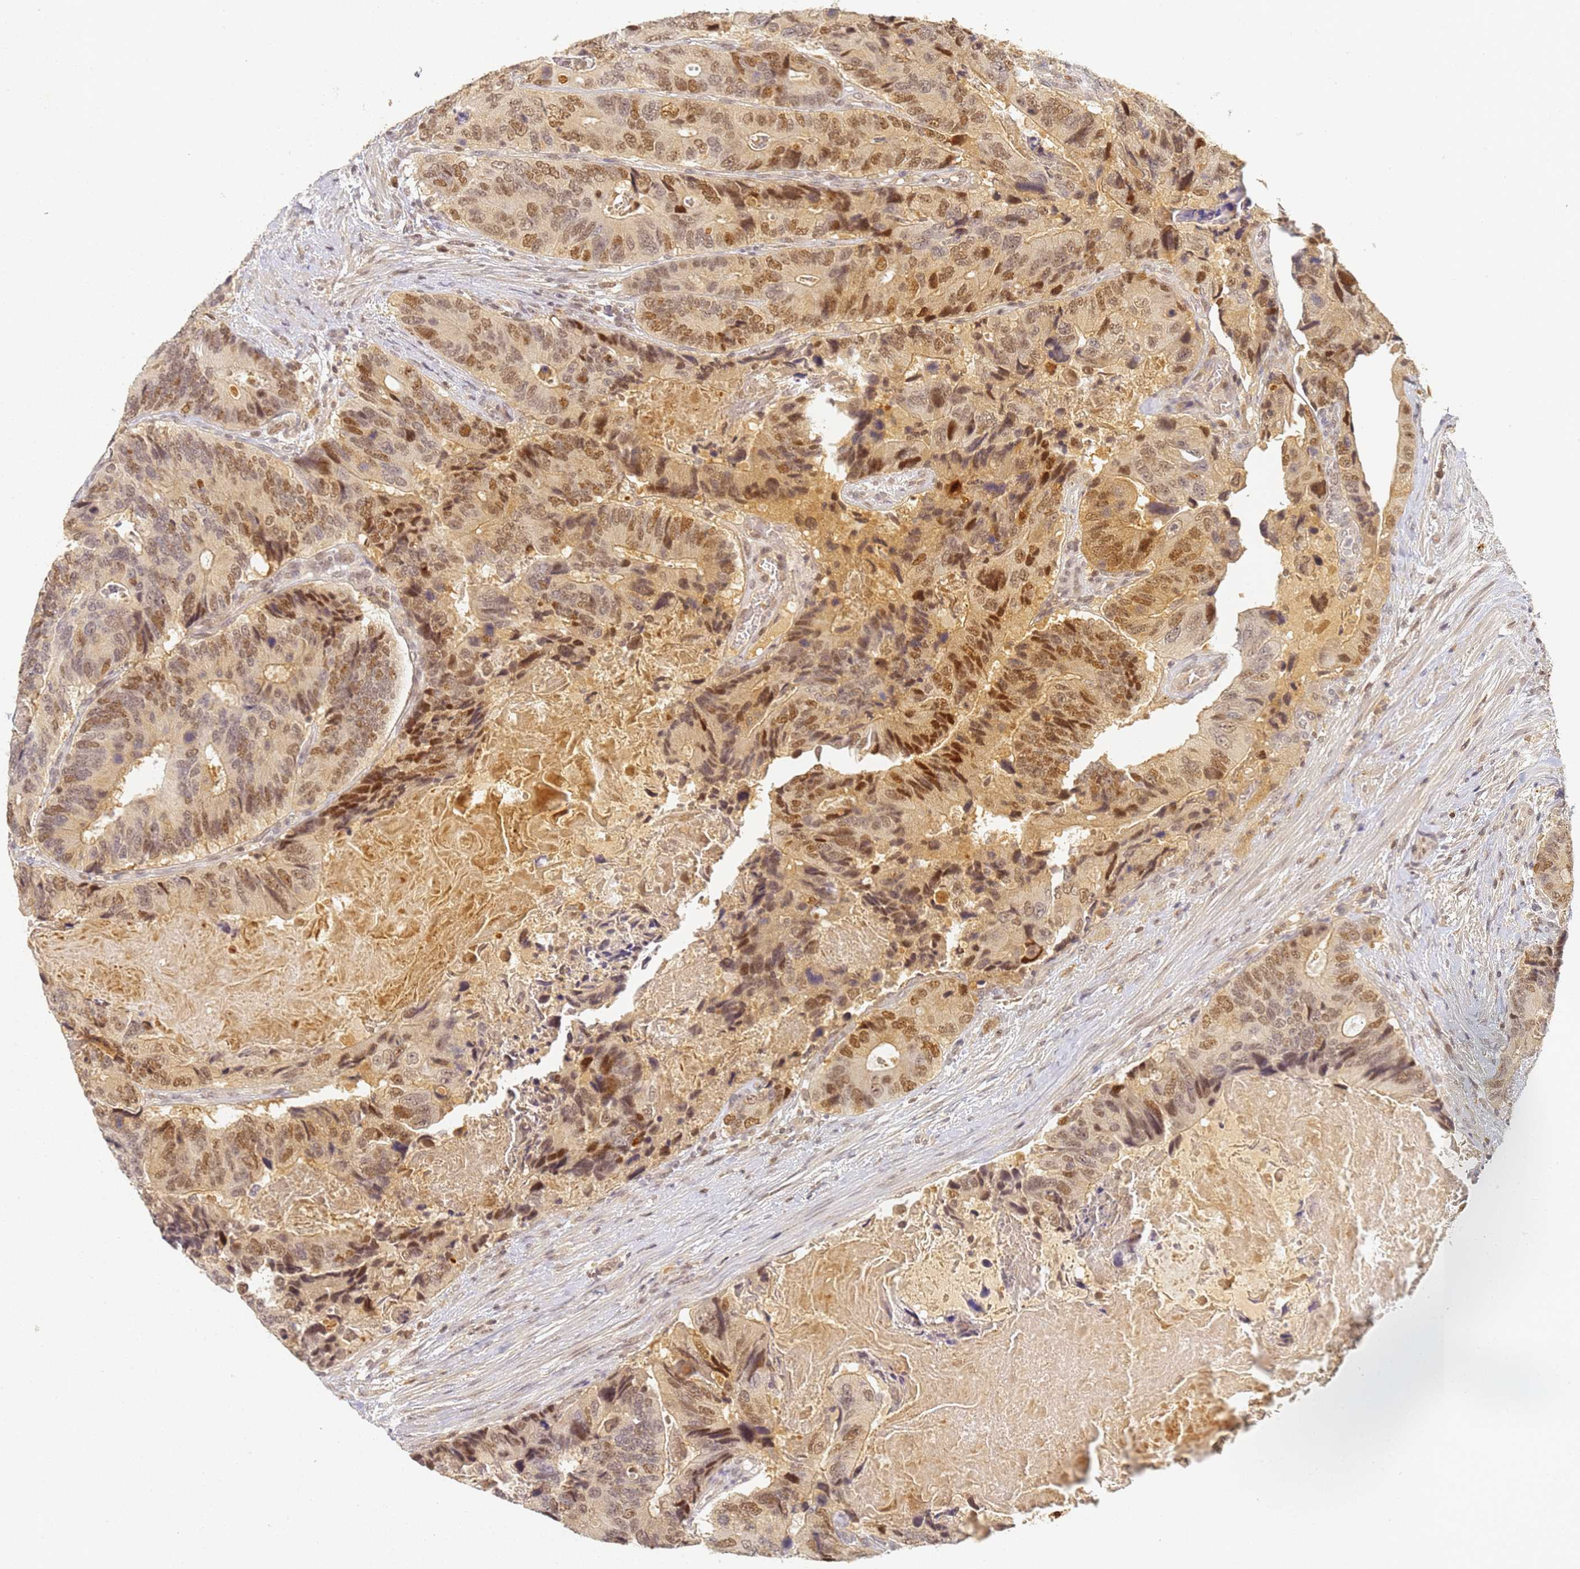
{"staining": {"intensity": "moderate", "quantity": ">75%", "location": "nuclear"}, "tissue": "colorectal cancer", "cell_type": "Tumor cells", "image_type": "cancer", "snomed": [{"axis": "morphology", "description": "Adenocarcinoma, NOS"}, {"axis": "topography", "description": "Colon"}], "caption": "Adenocarcinoma (colorectal) tissue shows moderate nuclear positivity in about >75% of tumor cells, visualized by immunohistochemistry.", "gene": "HMCES", "patient": {"sex": "male", "age": 84}}